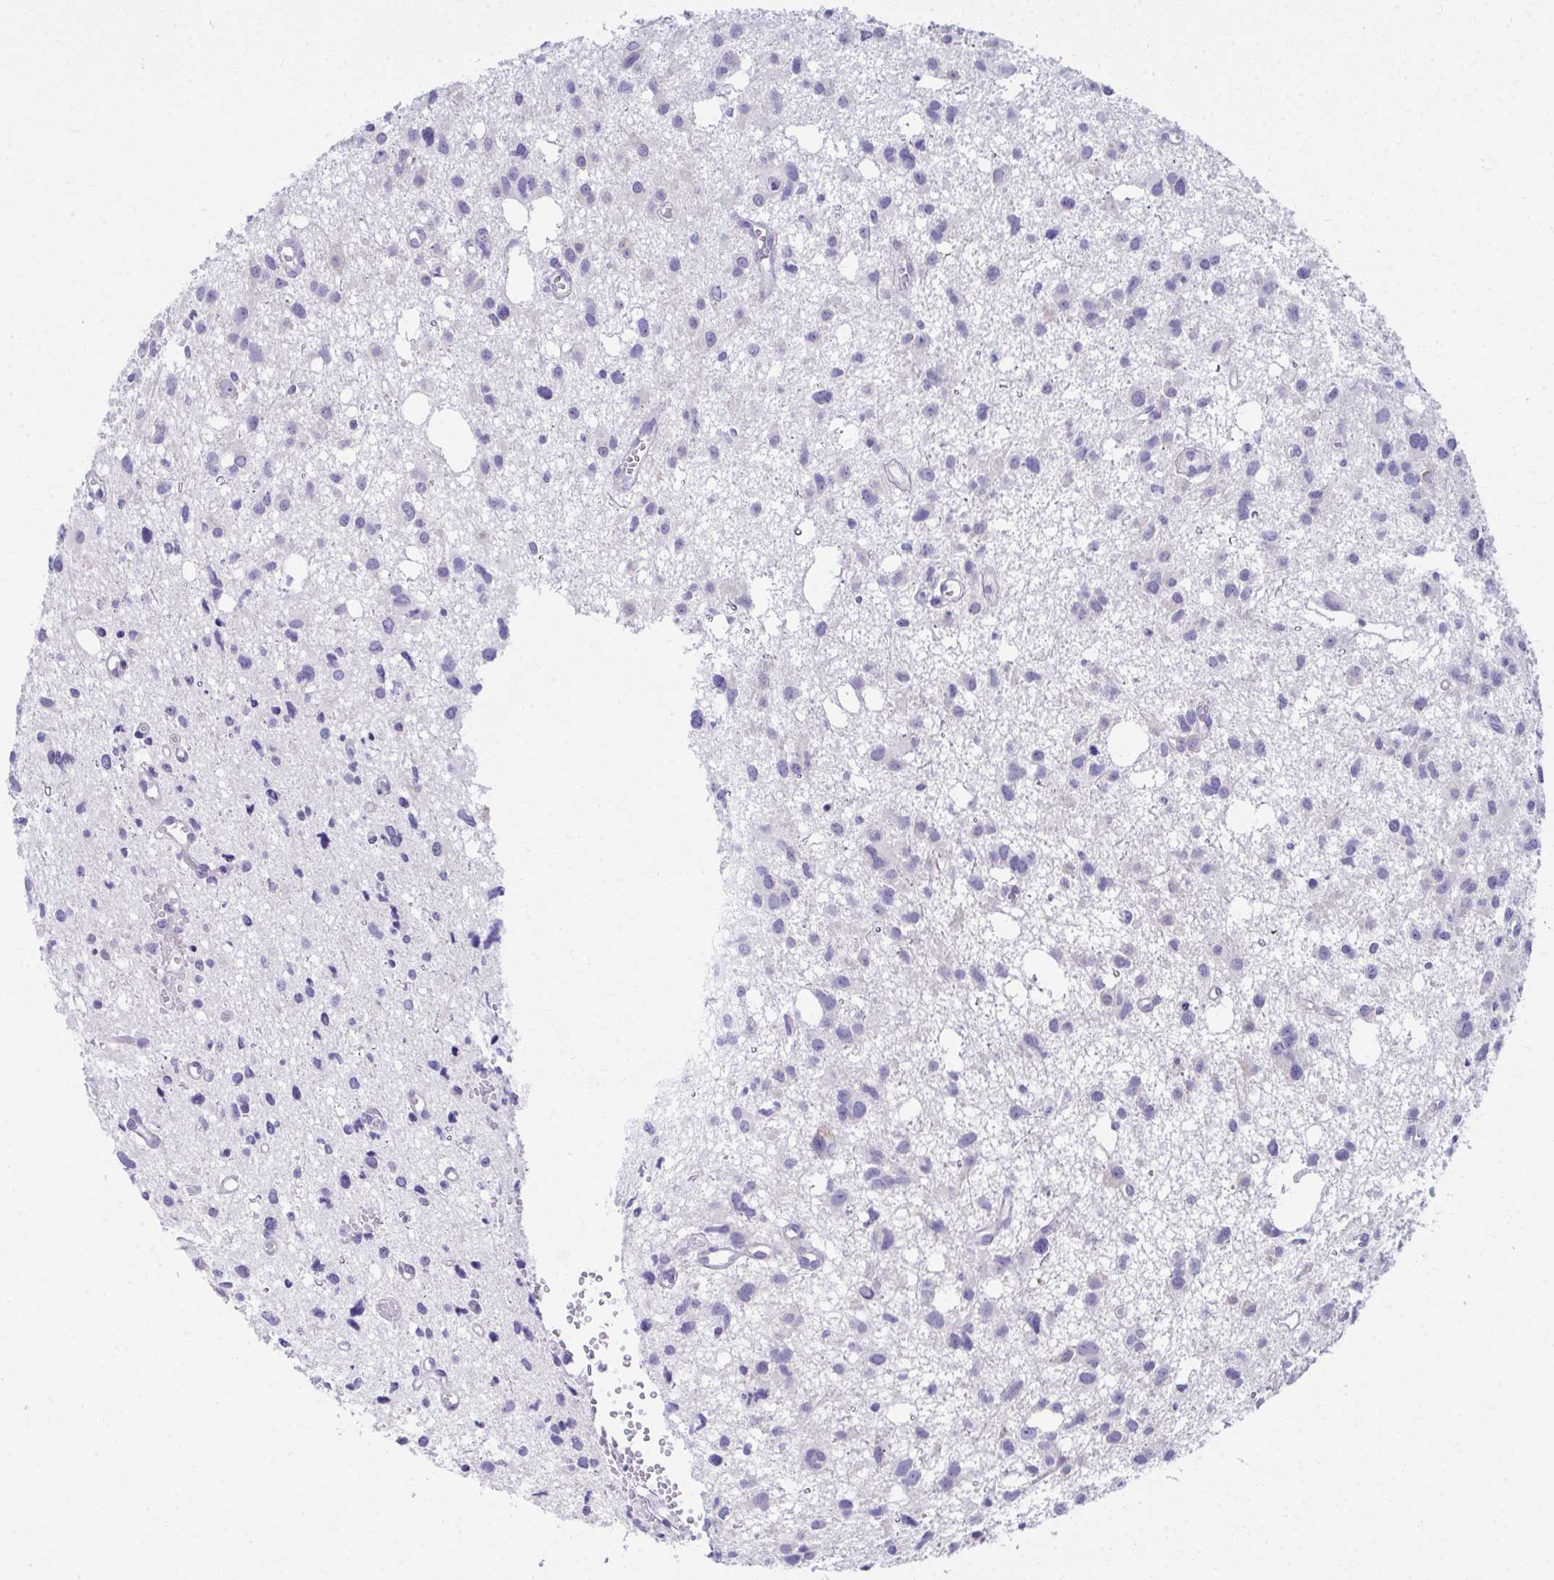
{"staining": {"intensity": "negative", "quantity": "none", "location": "none"}, "tissue": "glioma", "cell_type": "Tumor cells", "image_type": "cancer", "snomed": [{"axis": "morphology", "description": "Glioma, malignant, High grade"}, {"axis": "topography", "description": "Brain"}], "caption": "Protein analysis of glioma demonstrates no significant positivity in tumor cells. (DAB (3,3'-diaminobenzidine) immunohistochemistry (IHC) visualized using brightfield microscopy, high magnification).", "gene": "FASLG", "patient": {"sex": "male", "age": 23}}